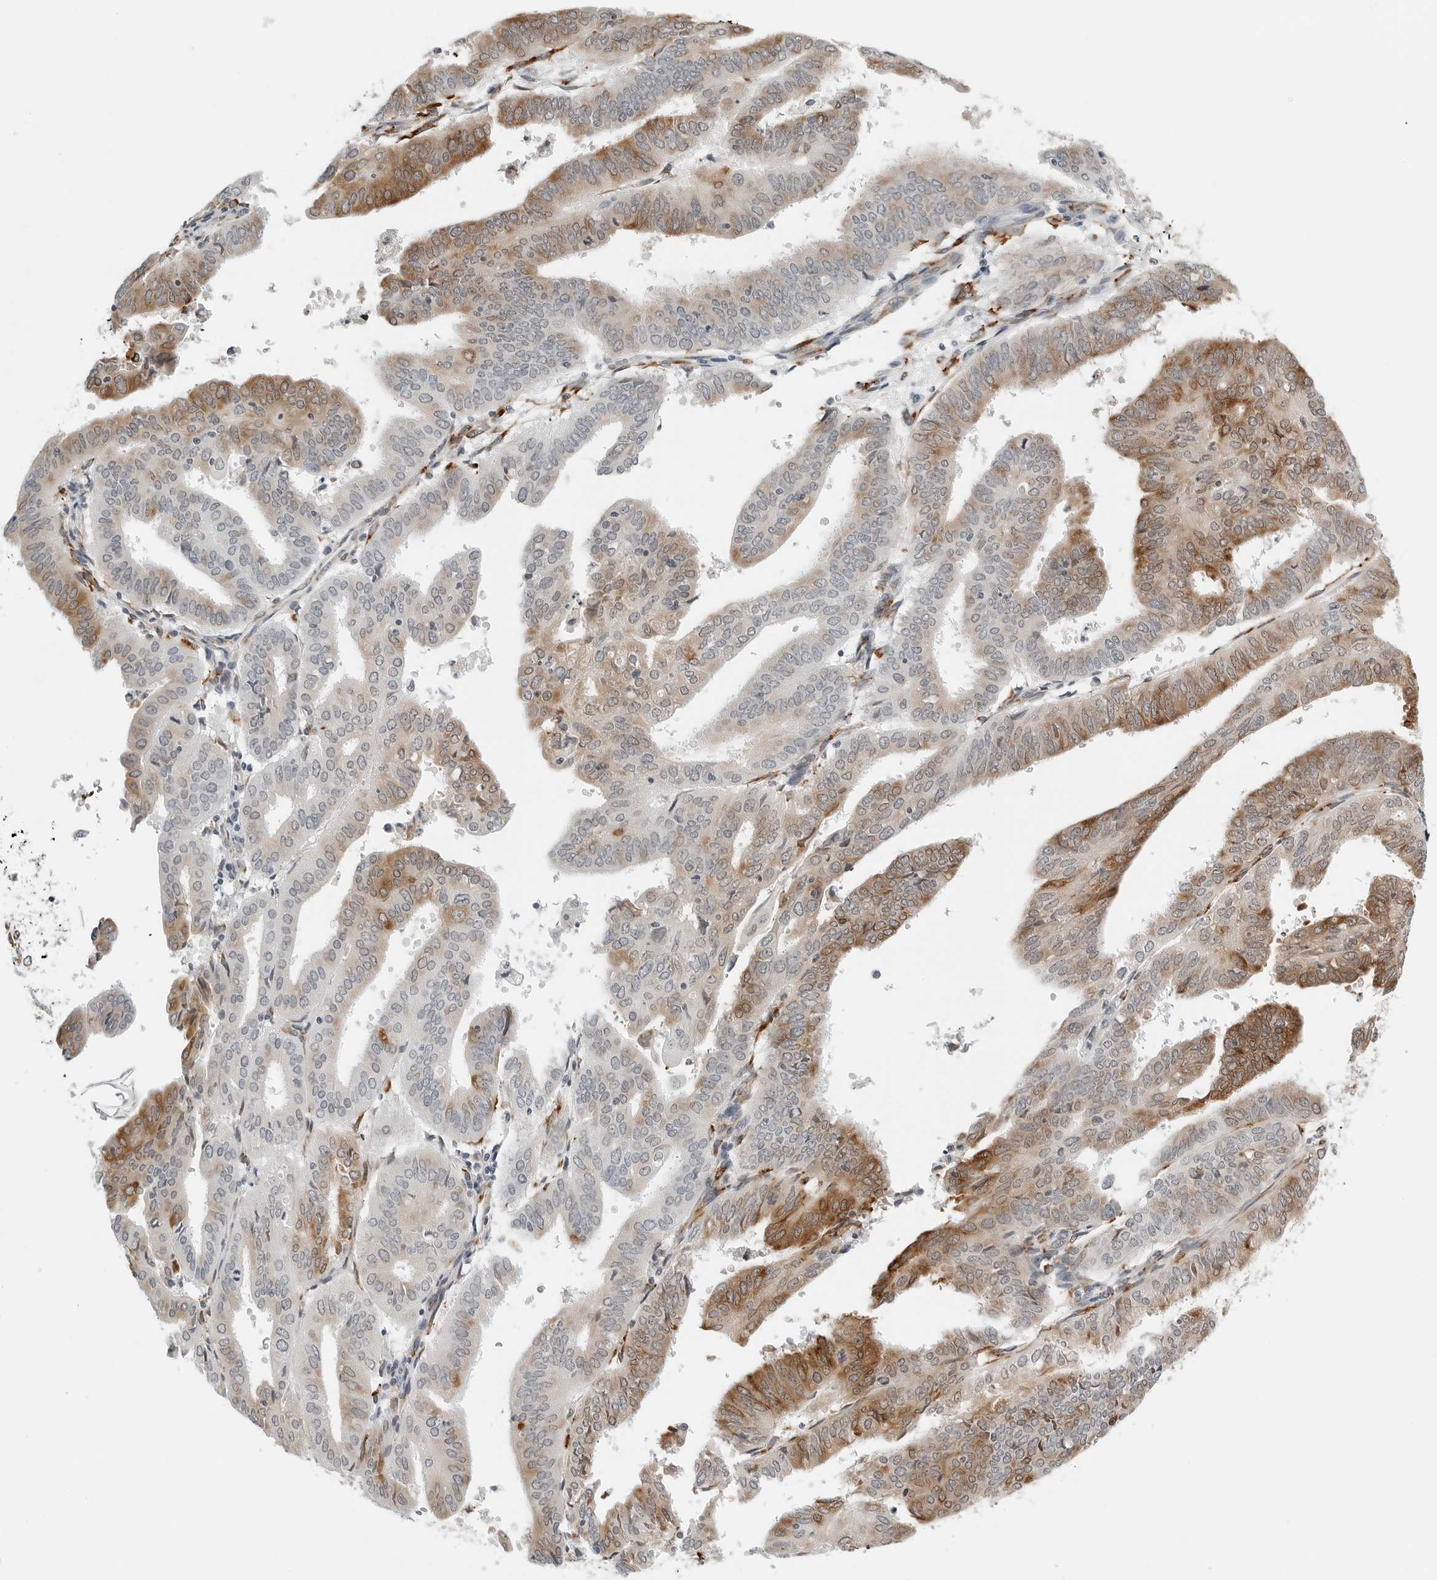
{"staining": {"intensity": "moderate", "quantity": "25%-75%", "location": "cytoplasmic/membranous"}, "tissue": "endometrial cancer", "cell_type": "Tumor cells", "image_type": "cancer", "snomed": [{"axis": "morphology", "description": "Adenocarcinoma, NOS"}, {"axis": "topography", "description": "Uterus"}], "caption": "This micrograph exhibits IHC staining of human endometrial cancer, with medium moderate cytoplasmic/membranous positivity in approximately 25%-75% of tumor cells.", "gene": "P4HA2", "patient": {"sex": "female", "age": 77}}